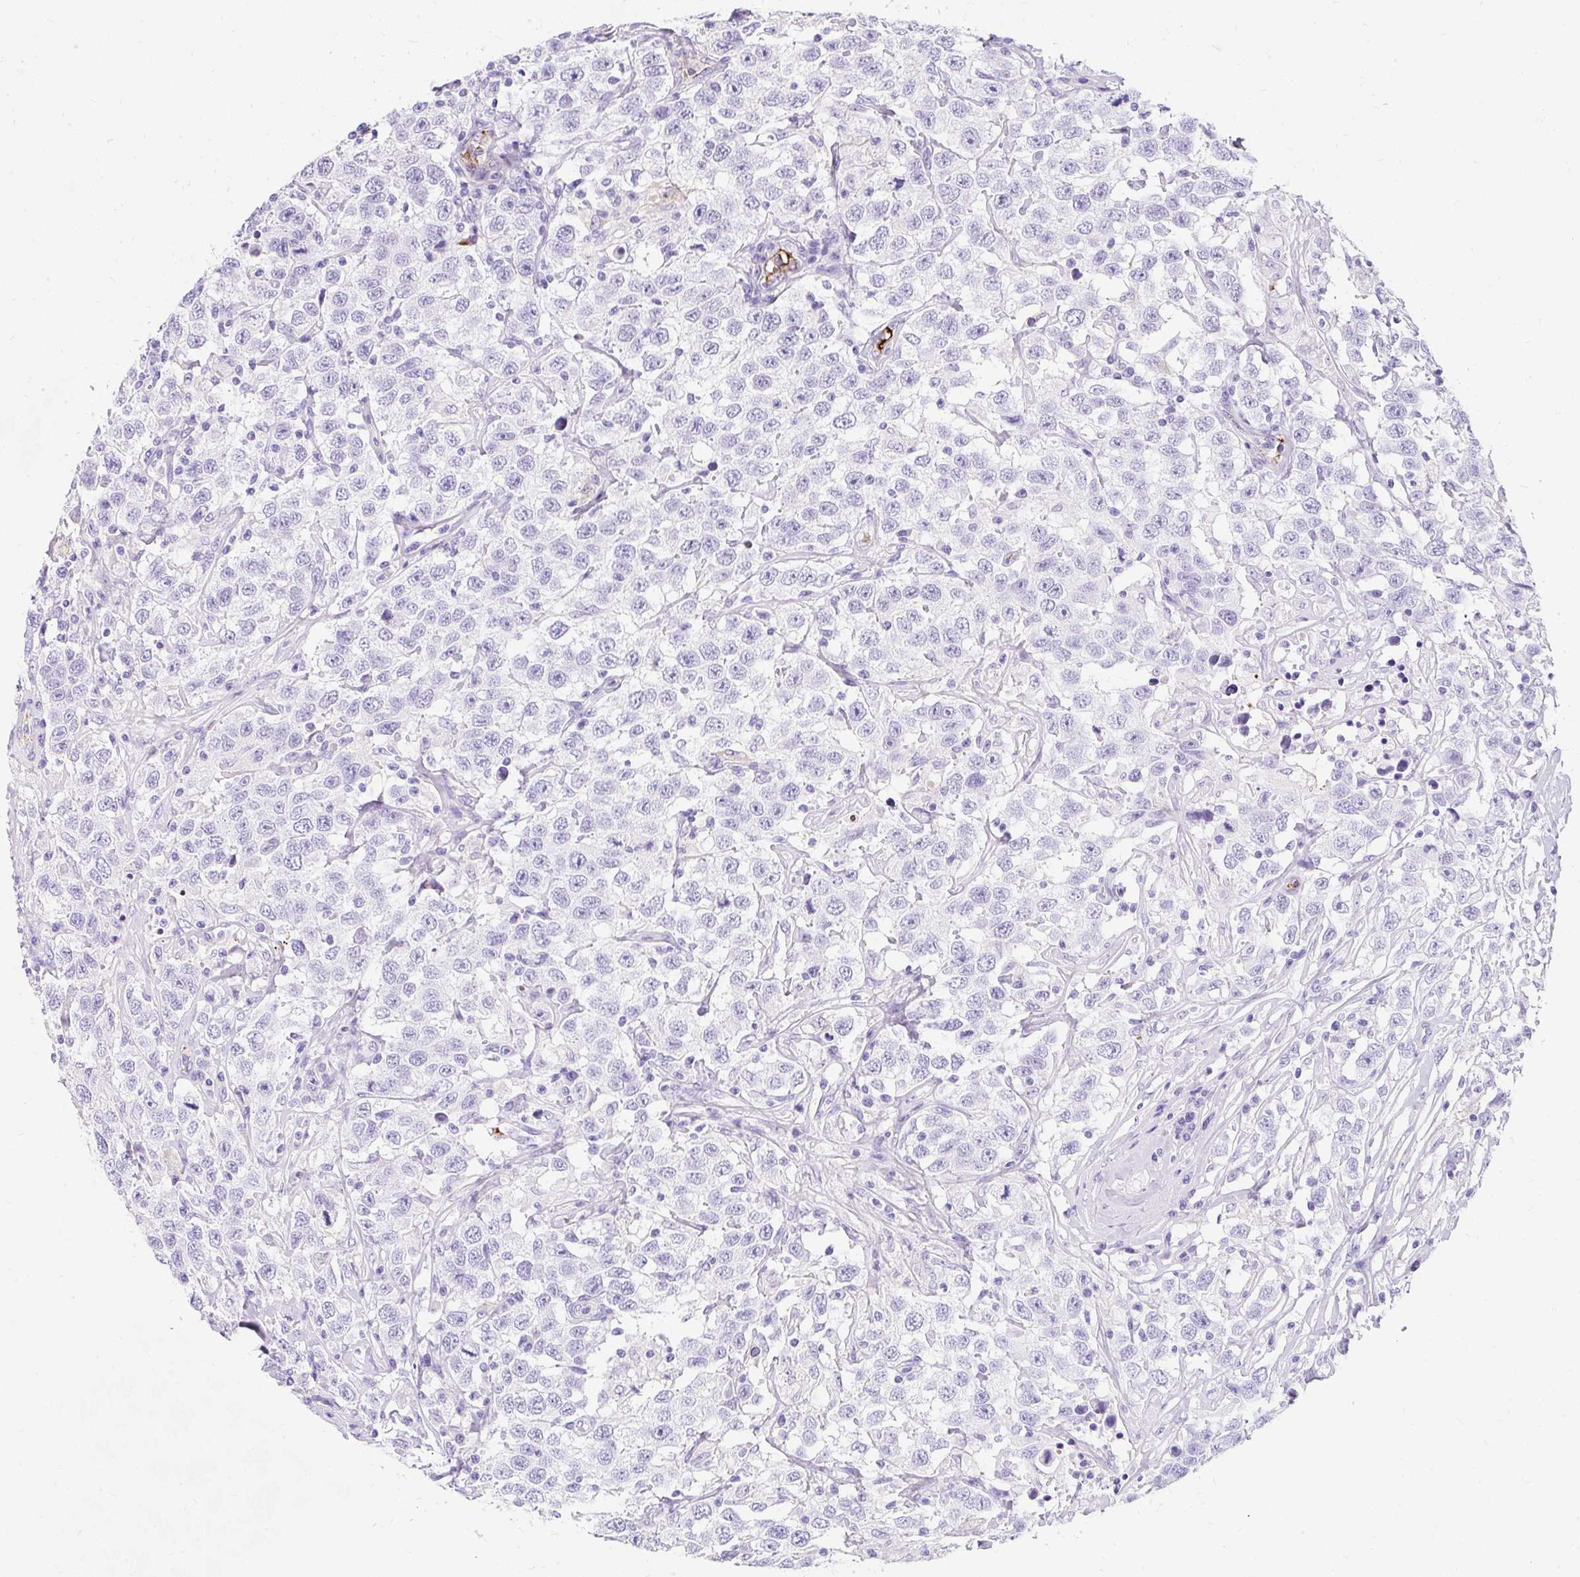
{"staining": {"intensity": "negative", "quantity": "none", "location": "none"}, "tissue": "testis cancer", "cell_type": "Tumor cells", "image_type": "cancer", "snomed": [{"axis": "morphology", "description": "Seminoma, NOS"}, {"axis": "topography", "description": "Testis"}], "caption": "This is a histopathology image of immunohistochemistry (IHC) staining of testis cancer (seminoma), which shows no positivity in tumor cells.", "gene": "APOC4-APOC2", "patient": {"sex": "male", "age": 41}}